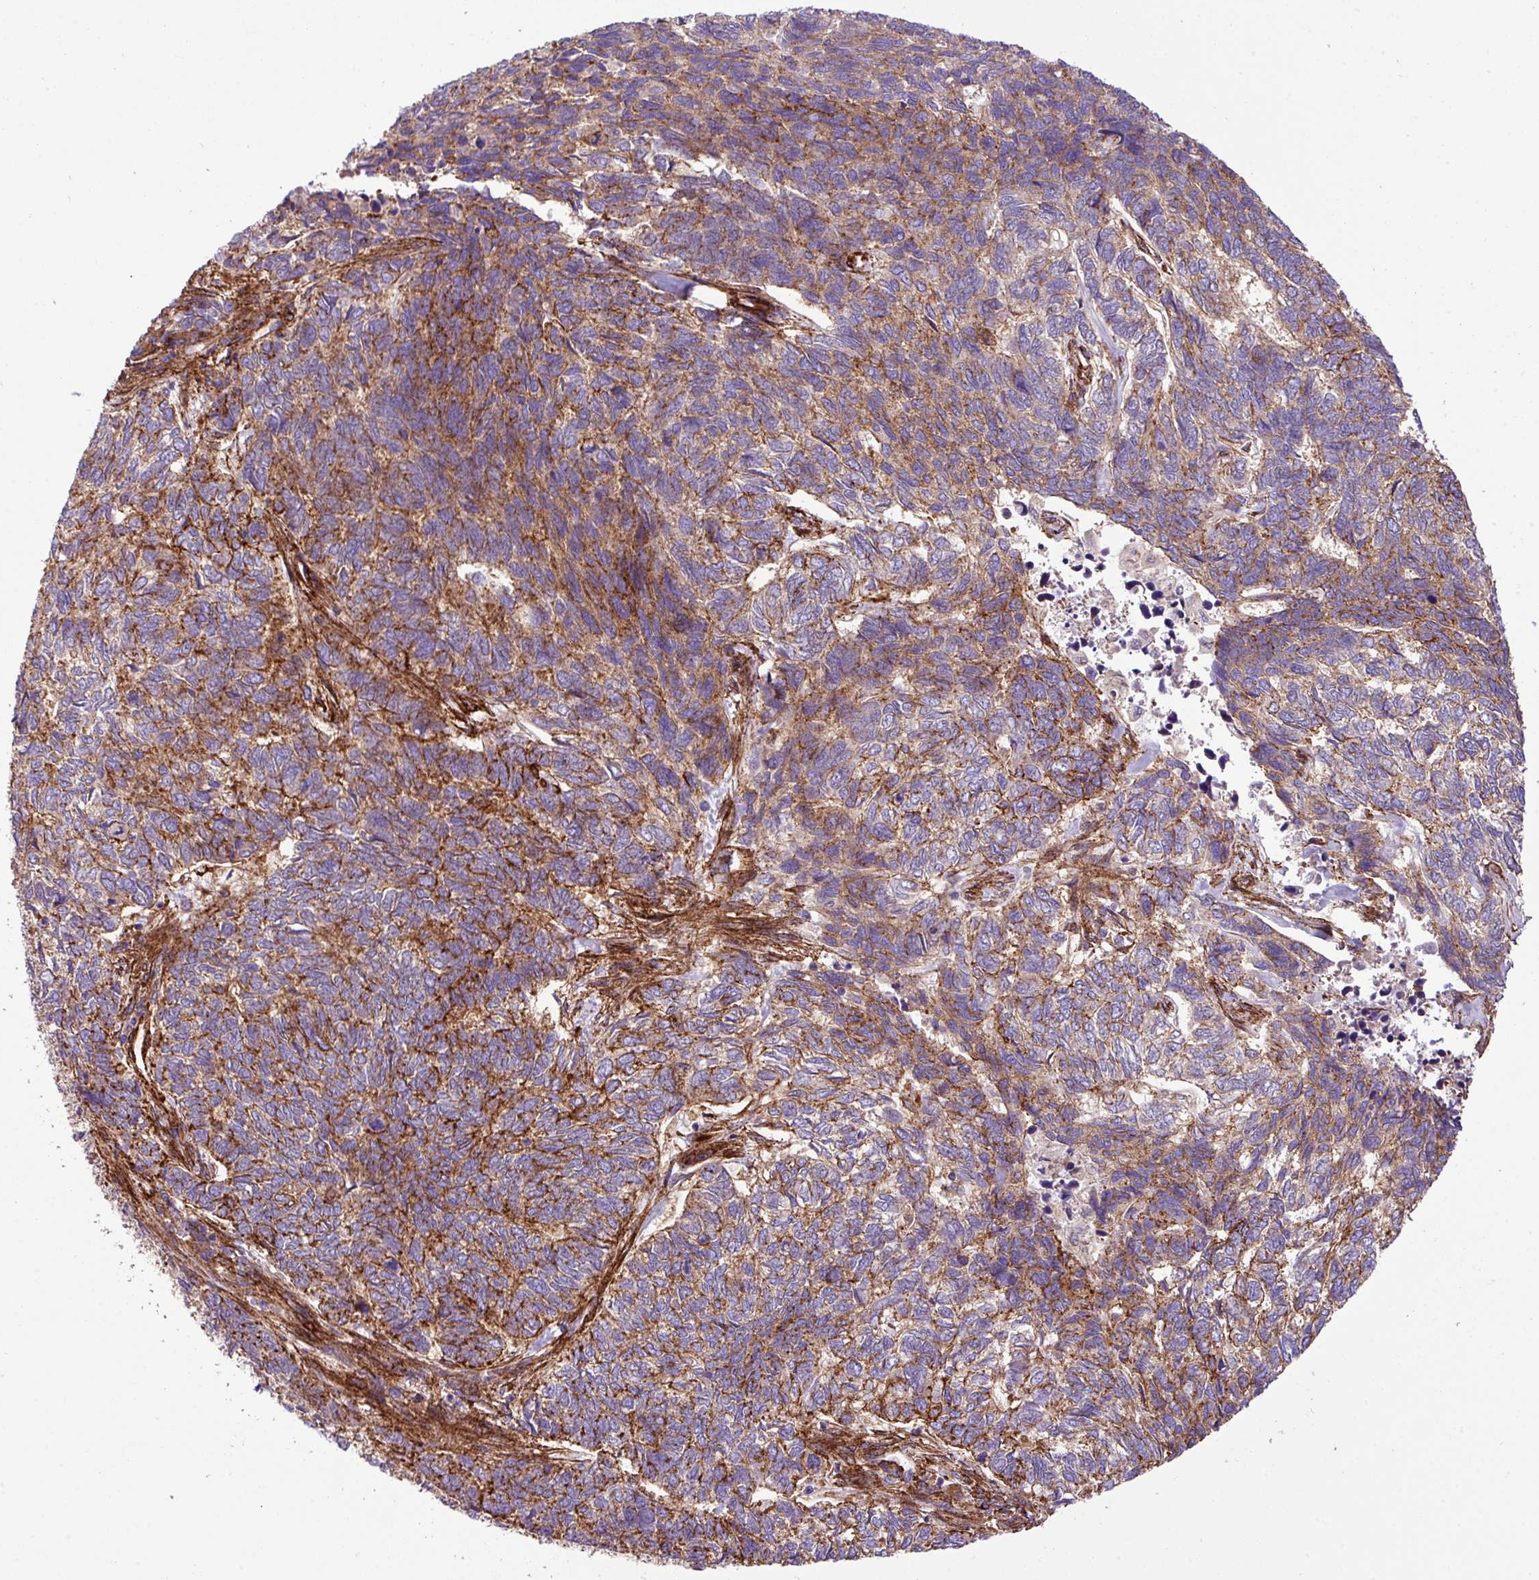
{"staining": {"intensity": "moderate", "quantity": ">75%", "location": "cytoplasmic/membranous"}, "tissue": "skin cancer", "cell_type": "Tumor cells", "image_type": "cancer", "snomed": [{"axis": "morphology", "description": "Basal cell carcinoma"}, {"axis": "topography", "description": "Skin"}], "caption": "Tumor cells demonstrate medium levels of moderate cytoplasmic/membranous expression in approximately >75% of cells in skin cancer. Using DAB (brown) and hematoxylin (blue) stains, captured at high magnification using brightfield microscopy.", "gene": "FAM47E", "patient": {"sex": "female", "age": 65}}